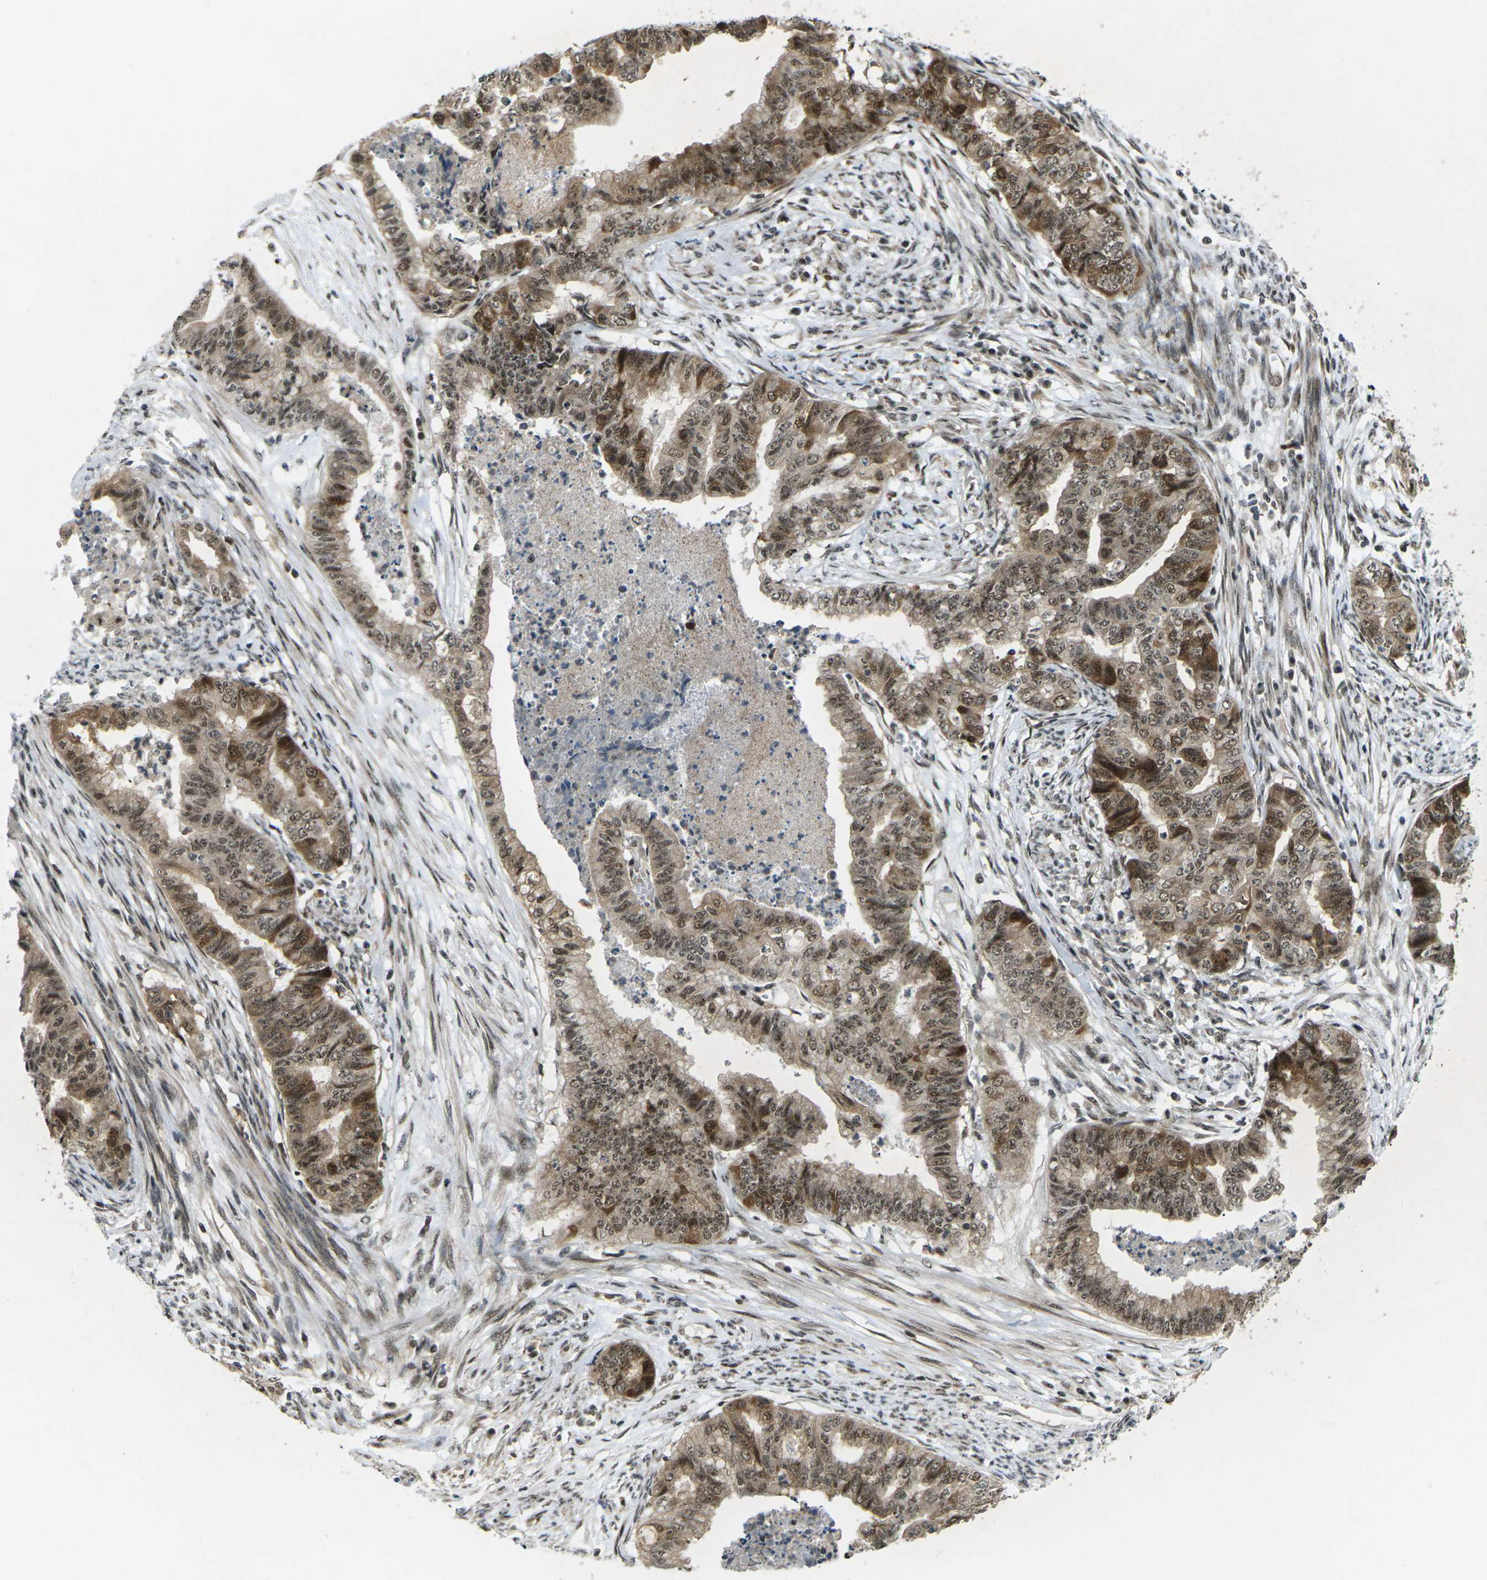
{"staining": {"intensity": "moderate", "quantity": ">75%", "location": "cytoplasmic/membranous,nuclear"}, "tissue": "endometrial cancer", "cell_type": "Tumor cells", "image_type": "cancer", "snomed": [{"axis": "morphology", "description": "Adenocarcinoma, NOS"}, {"axis": "topography", "description": "Endometrium"}], "caption": "Protein expression analysis of human endometrial adenocarcinoma reveals moderate cytoplasmic/membranous and nuclear positivity in about >75% of tumor cells.", "gene": "UBE2S", "patient": {"sex": "female", "age": 79}}